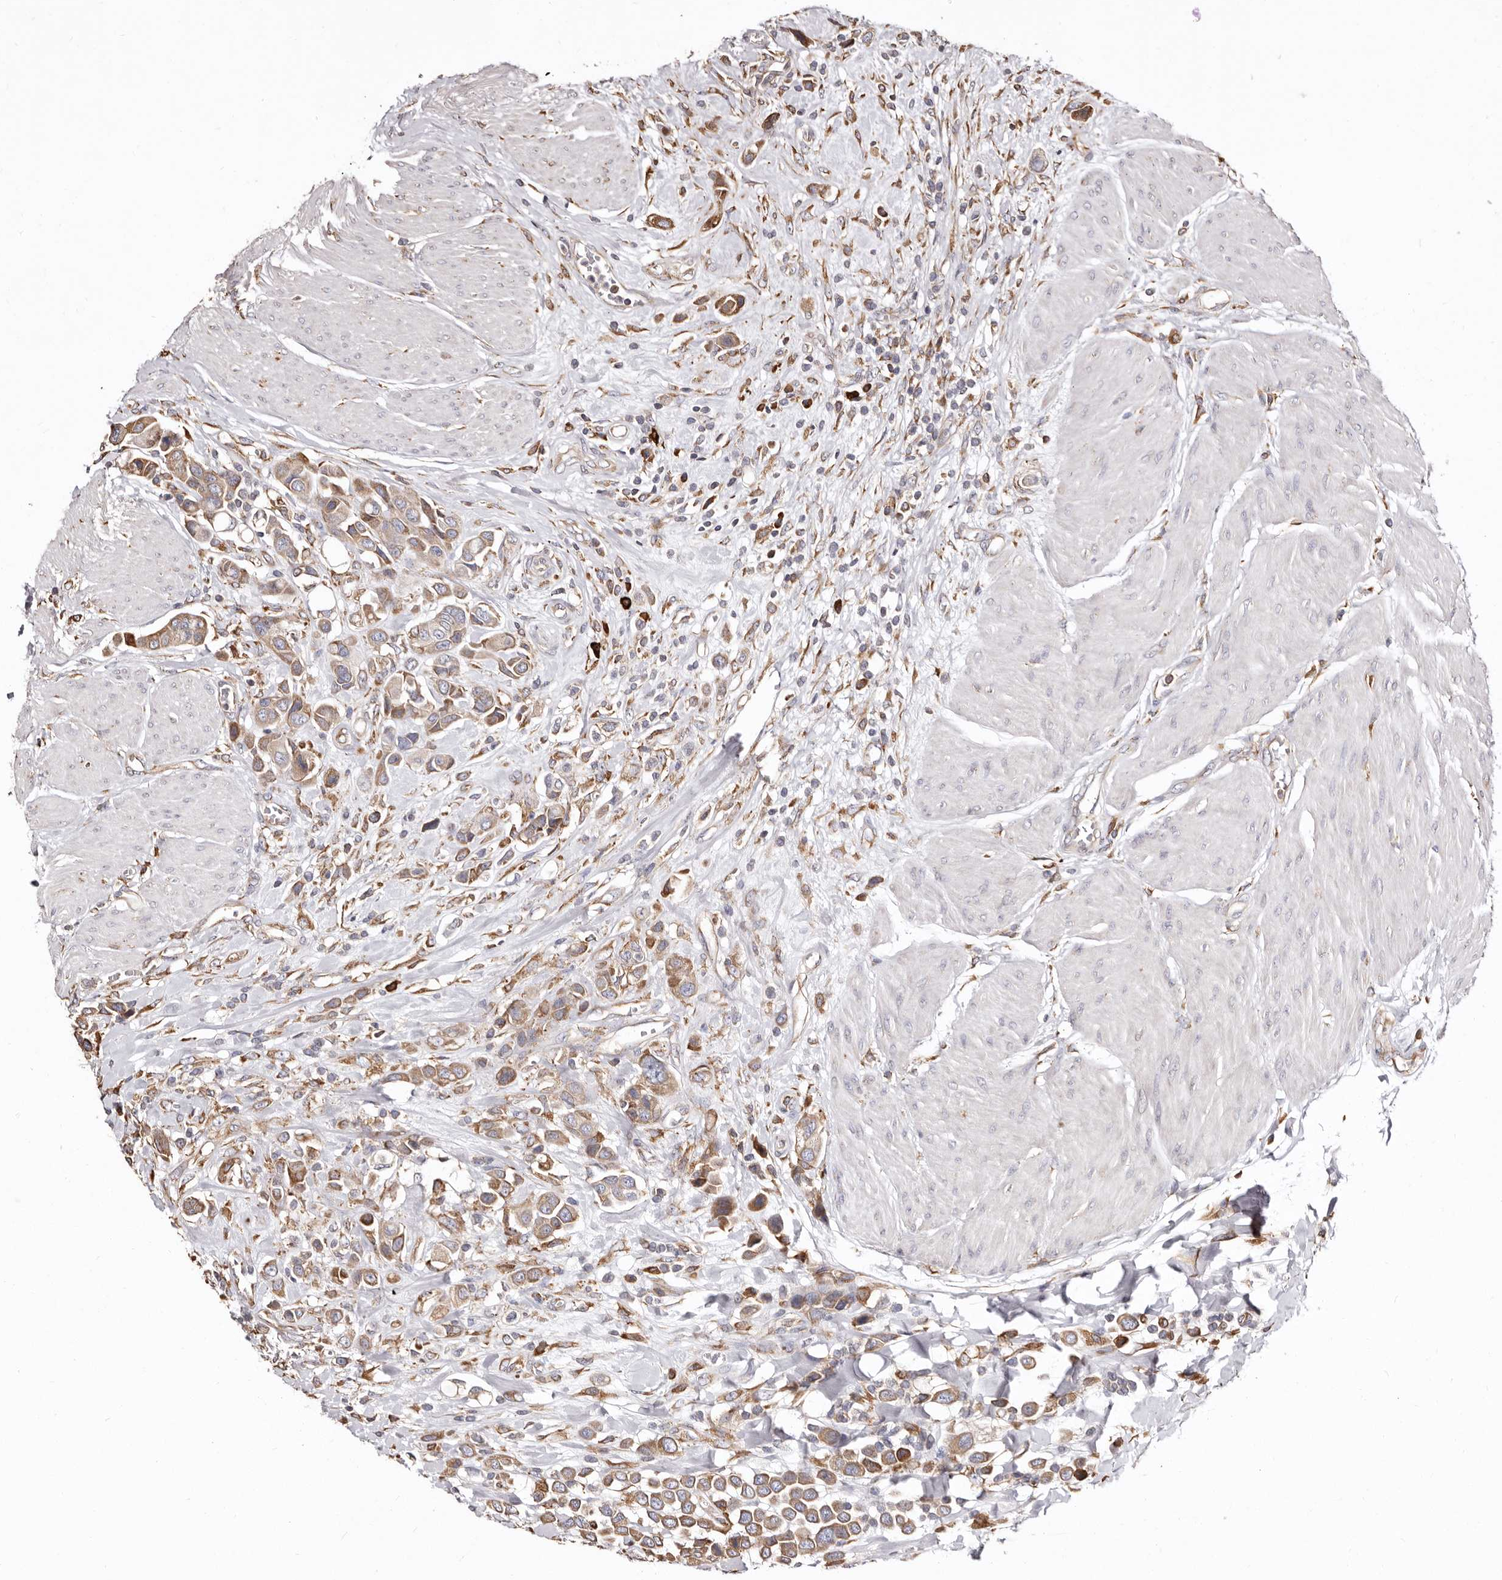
{"staining": {"intensity": "moderate", "quantity": ">75%", "location": "cytoplasmic/membranous"}, "tissue": "urothelial cancer", "cell_type": "Tumor cells", "image_type": "cancer", "snomed": [{"axis": "morphology", "description": "Urothelial carcinoma, High grade"}, {"axis": "topography", "description": "Urinary bladder"}], "caption": "A brown stain highlights moderate cytoplasmic/membranous staining of a protein in human urothelial cancer tumor cells. (DAB (3,3'-diaminobenzidine) = brown stain, brightfield microscopy at high magnification).", "gene": "ACBD6", "patient": {"sex": "male", "age": 50}}